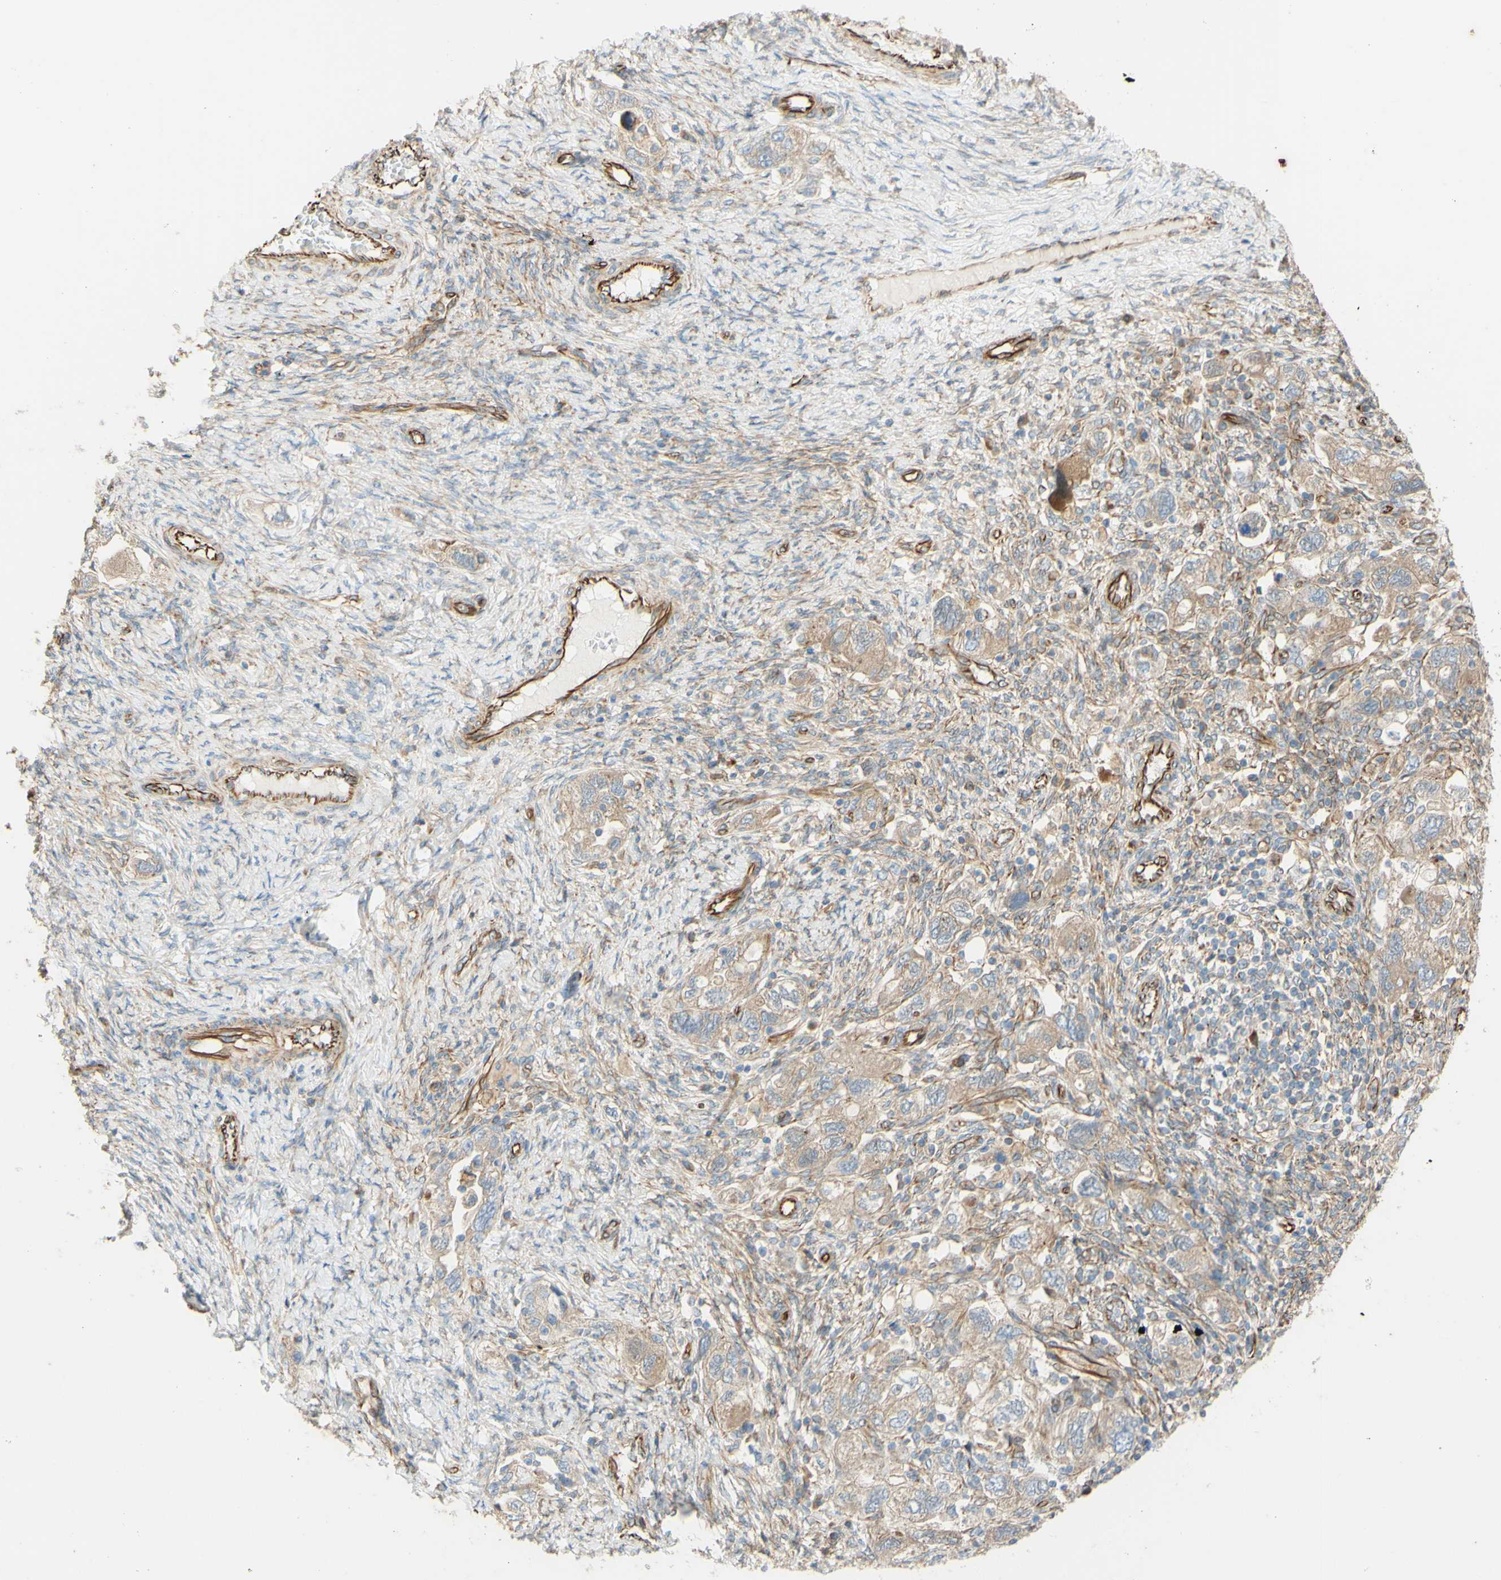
{"staining": {"intensity": "weak", "quantity": ">75%", "location": "cytoplasmic/membranous"}, "tissue": "ovarian cancer", "cell_type": "Tumor cells", "image_type": "cancer", "snomed": [{"axis": "morphology", "description": "Carcinoma, NOS"}, {"axis": "morphology", "description": "Cystadenocarcinoma, serous, NOS"}, {"axis": "topography", "description": "Ovary"}], "caption": "This is a histology image of IHC staining of ovarian cancer, which shows weak staining in the cytoplasmic/membranous of tumor cells.", "gene": "C1orf43", "patient": {"sex": "female", "age": 69}}